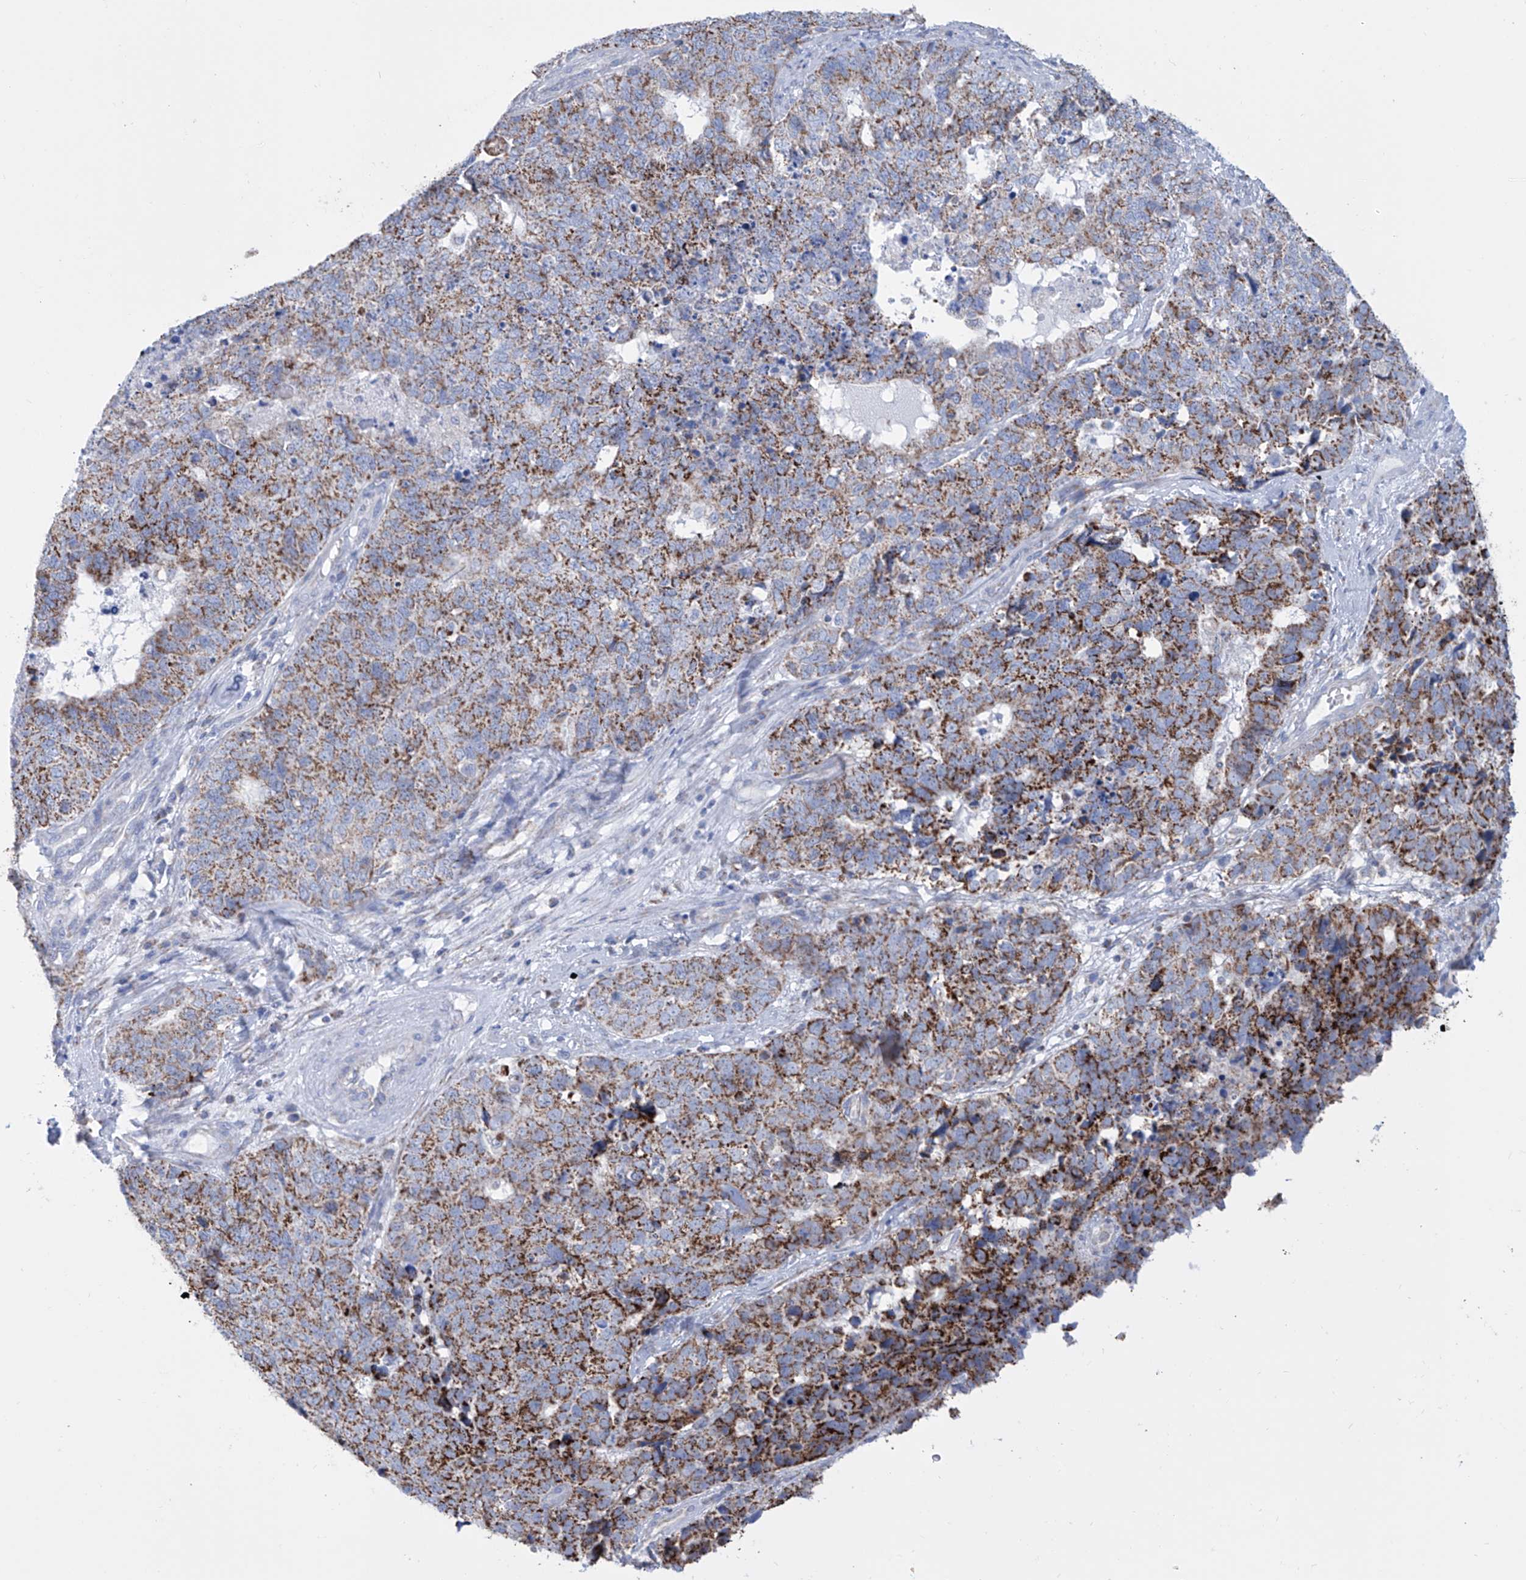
{"staining": {"intensity": "moderate", "quantity": ">75%", "location": "cytoplasmic/membranous"}, "tissue": "cervical cancer", "cell_type": "Tumor cells", "image_type": "cancer", "snomed": [{"axis": "morphology", "description": "Squamous cell carcinoma, NOS"}, {"axis": "topography", "description": "Cervix"}], "caption": "Immunohistochemical staining of cervical squamous cell carcinoma shows medium levels of moderate cytoplasmic/membranous positivity in approximately >75% of tumor cells.", "gene": "ALDH6A1", "patient": {"sex": "female", "age": 63}}